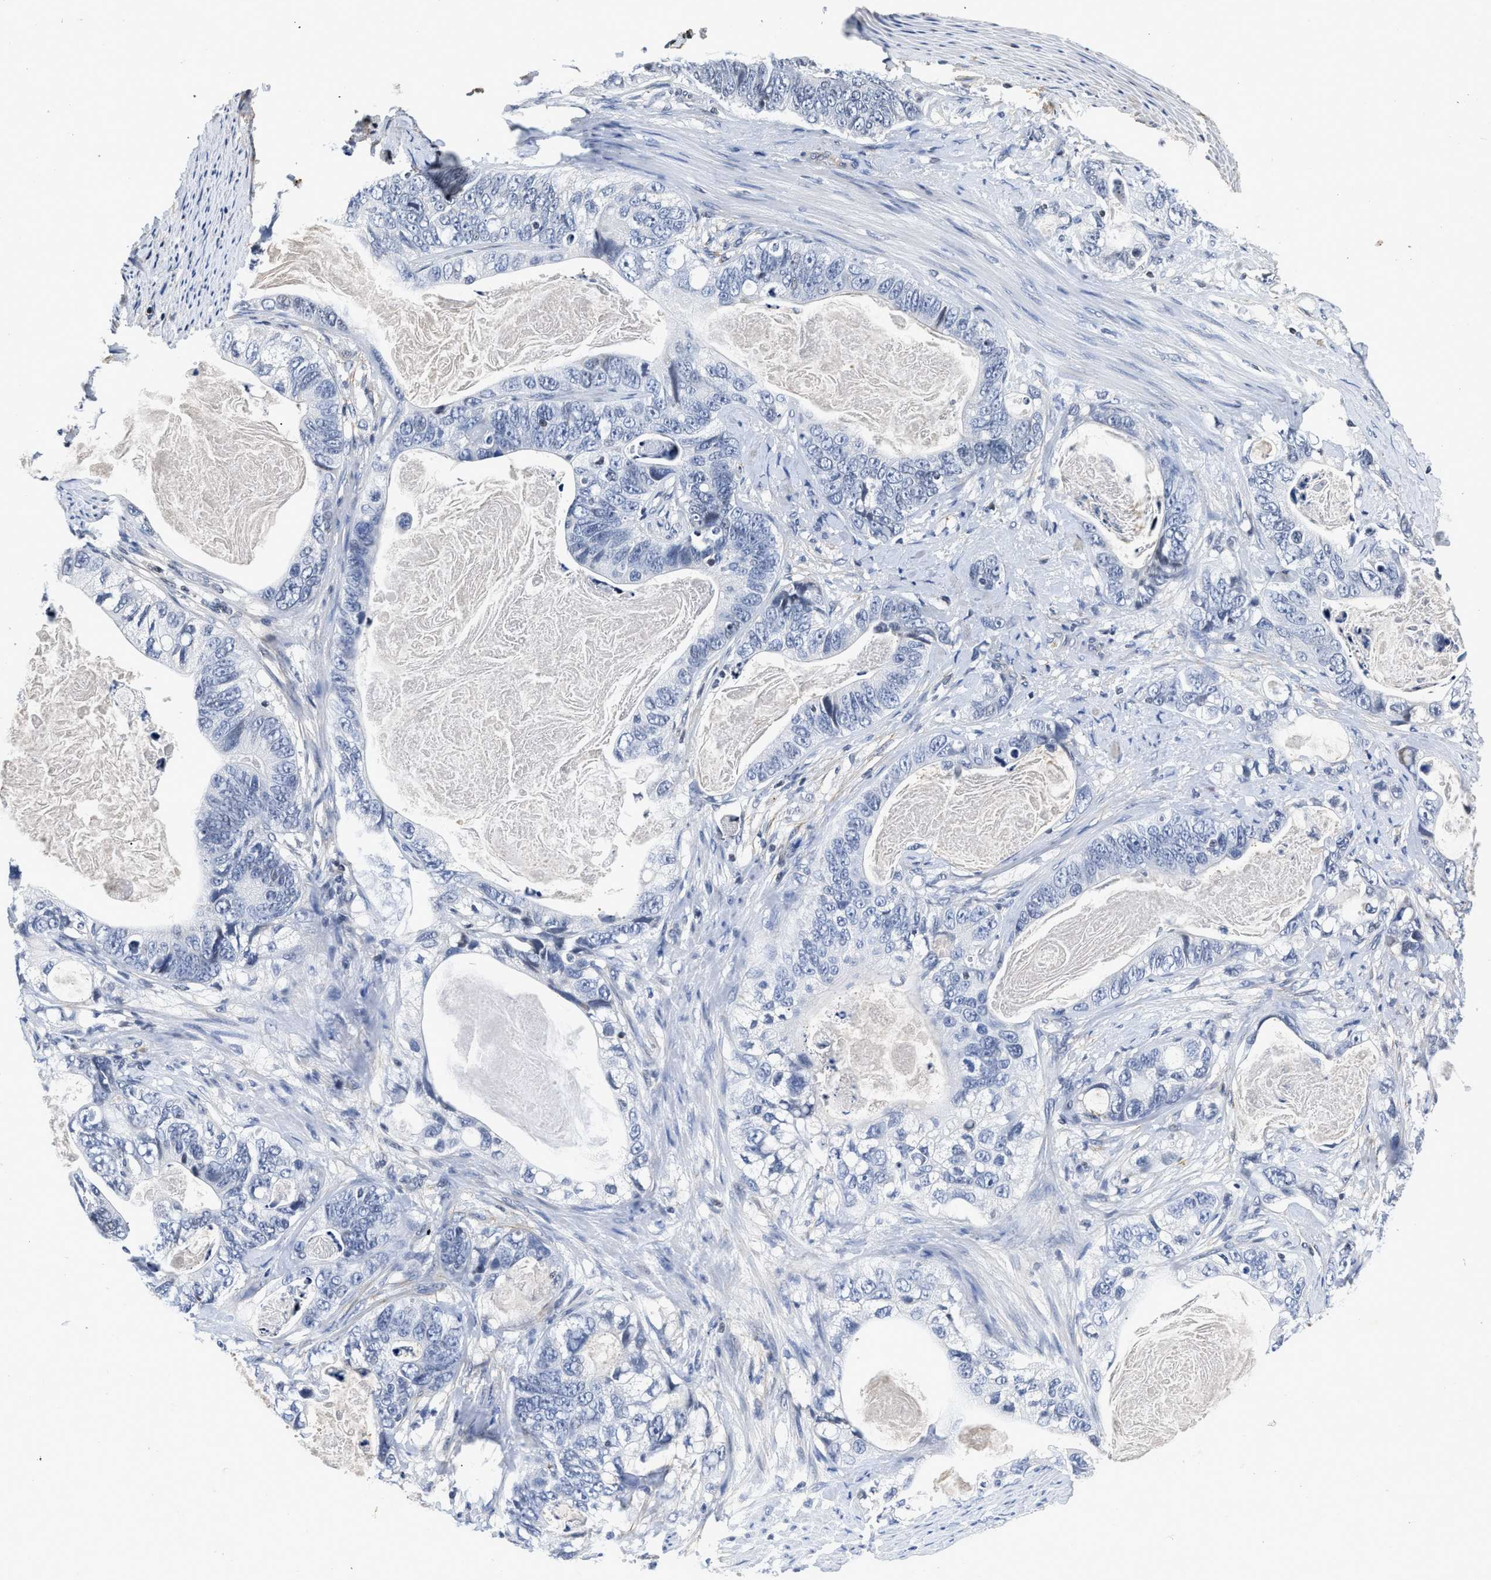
{"staining": {"intensity": "negative", "quantity": "none", "location": "none"}, "tissue": "stomach cancer", "cell_type": "Tumor cells", "image_type": "cancer", "snomed": [{"axis": "morphology", "description": "Normal tissue, NOS"}, {"axis": "morphology", "description": "Adenocarcinoma, NOS"}, {"axis": "topography", "description": "Stomach"}], "caption": "A micrograph of stomach cancer stained for a protein shows no brown staining in tumor cells.", "gene": "FBLN2", "patient": {"sex": "female", "age": 89}}